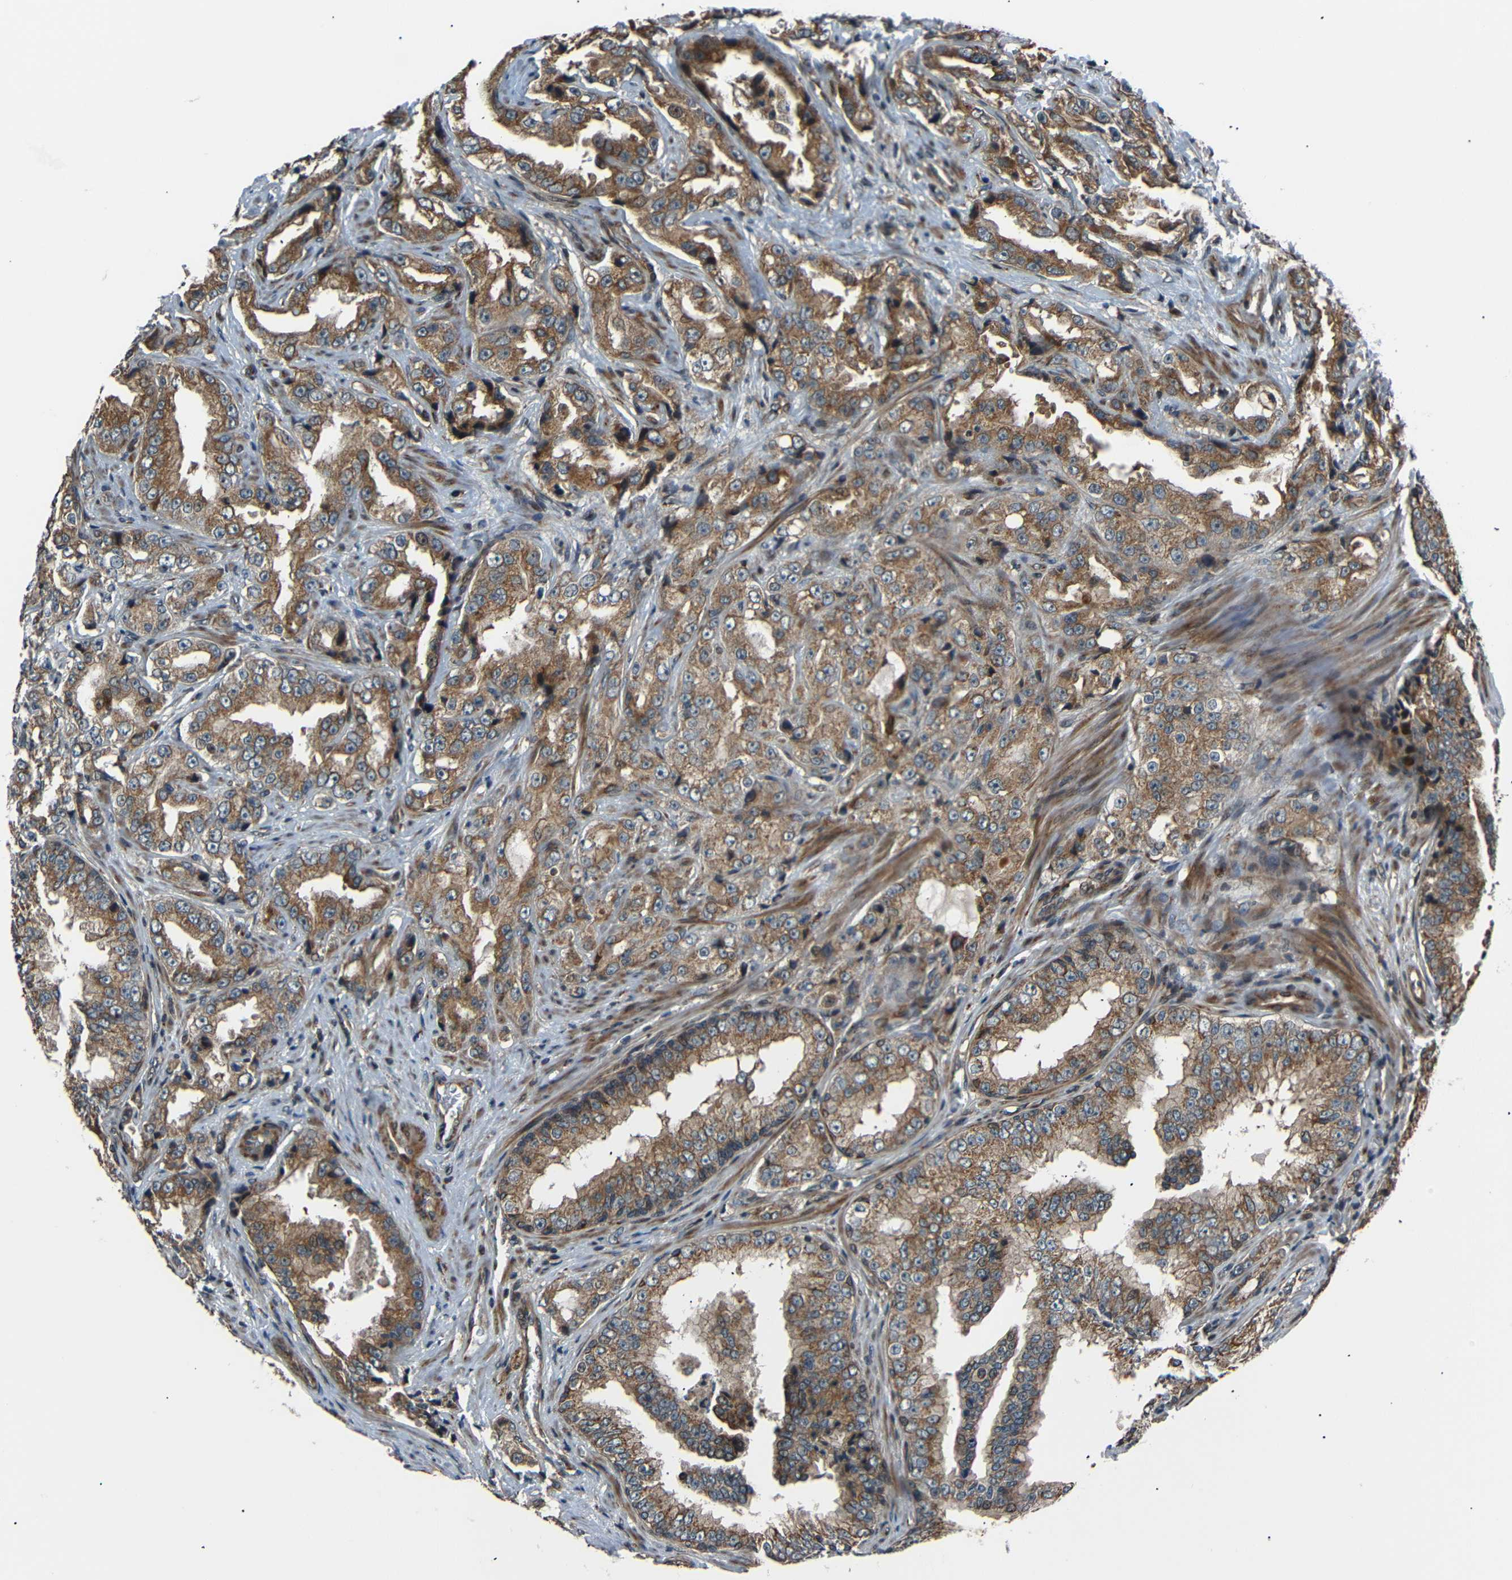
{"staining": {"intensity": "moderate", "quantity": ">75%", "location": "cytoplasmic/membranous"}, "tissue": "prostate cancer", "cell_type": "Tumor cells", "image_type": "cancer", "snomed": [{"axis": "morphology", "description": "Adenocarcinoma, High grade"}, {"axis": "topography", "description": "Prostate"}], "caption": "An IHC micrograph of tumor tissue is shown. Protein staining in brown highlights moderate cytoplasmic/membranous positivity in high-grade adenocarcinoma (prostate) within tumor cells. (brown staining indicates protein expression, while blue staining denotes nuclei).", "gene": "AKAP9", "patient": {"sex": "male", "age": 73}}